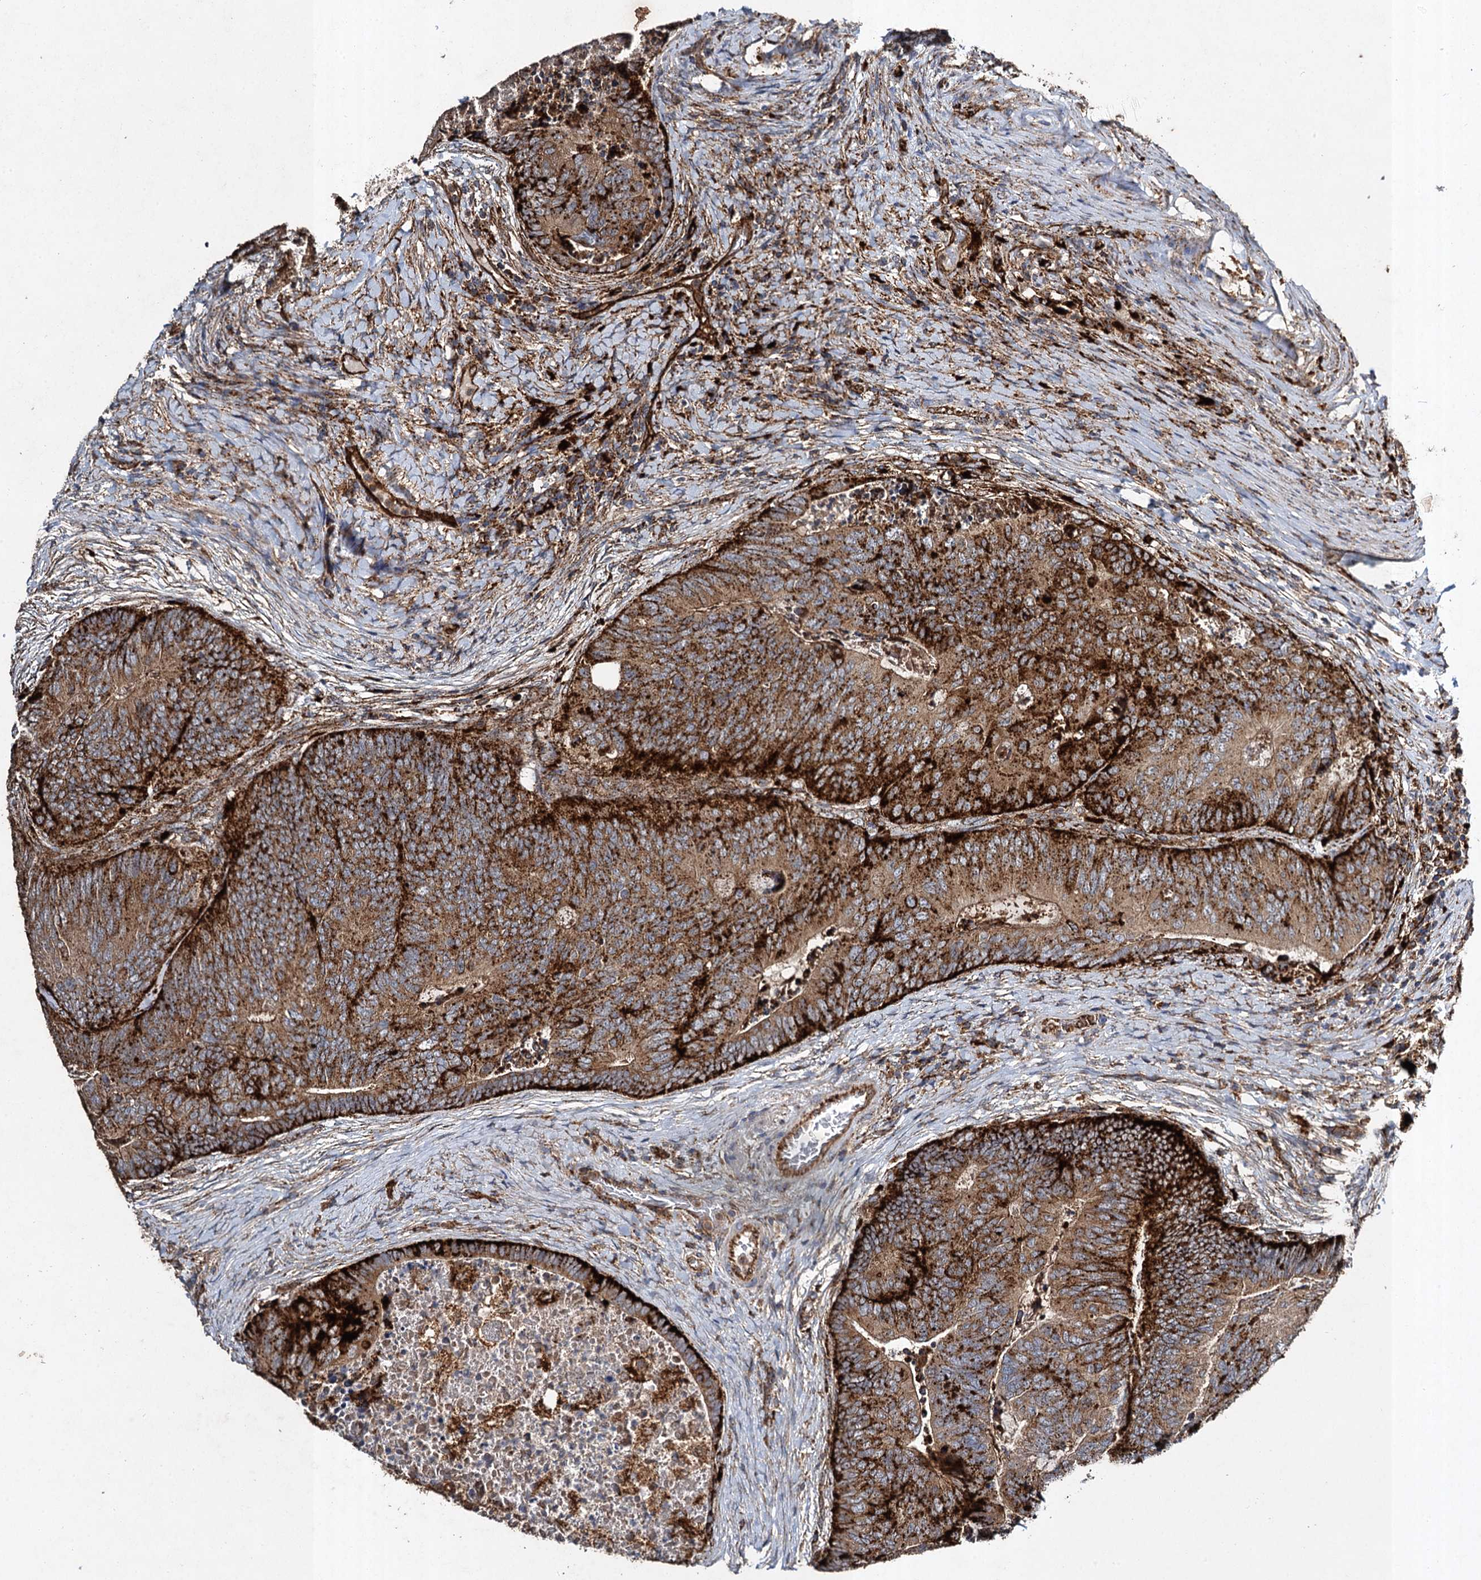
{"staining": {"intensity": "strong", "quantity": ">75%", "location": "cytoplasmic/membranous"}, "tissue": "colorectal cancer", "cell_type": "Tumor cells", "image_type": "cancer", "snomed": [{"axis": "morphology", "description": "Adenocarcinoma, NOS"}, {"axis": "topography", "description": "Colon"}], "caption": "A brown stain highlights strong cytoplasmic/membranous staining of a protein in human adenocarcinoma (colorectal) tumor cells.", "gene": "GBA1", "patient": {"sex": "female", "age": 67}}